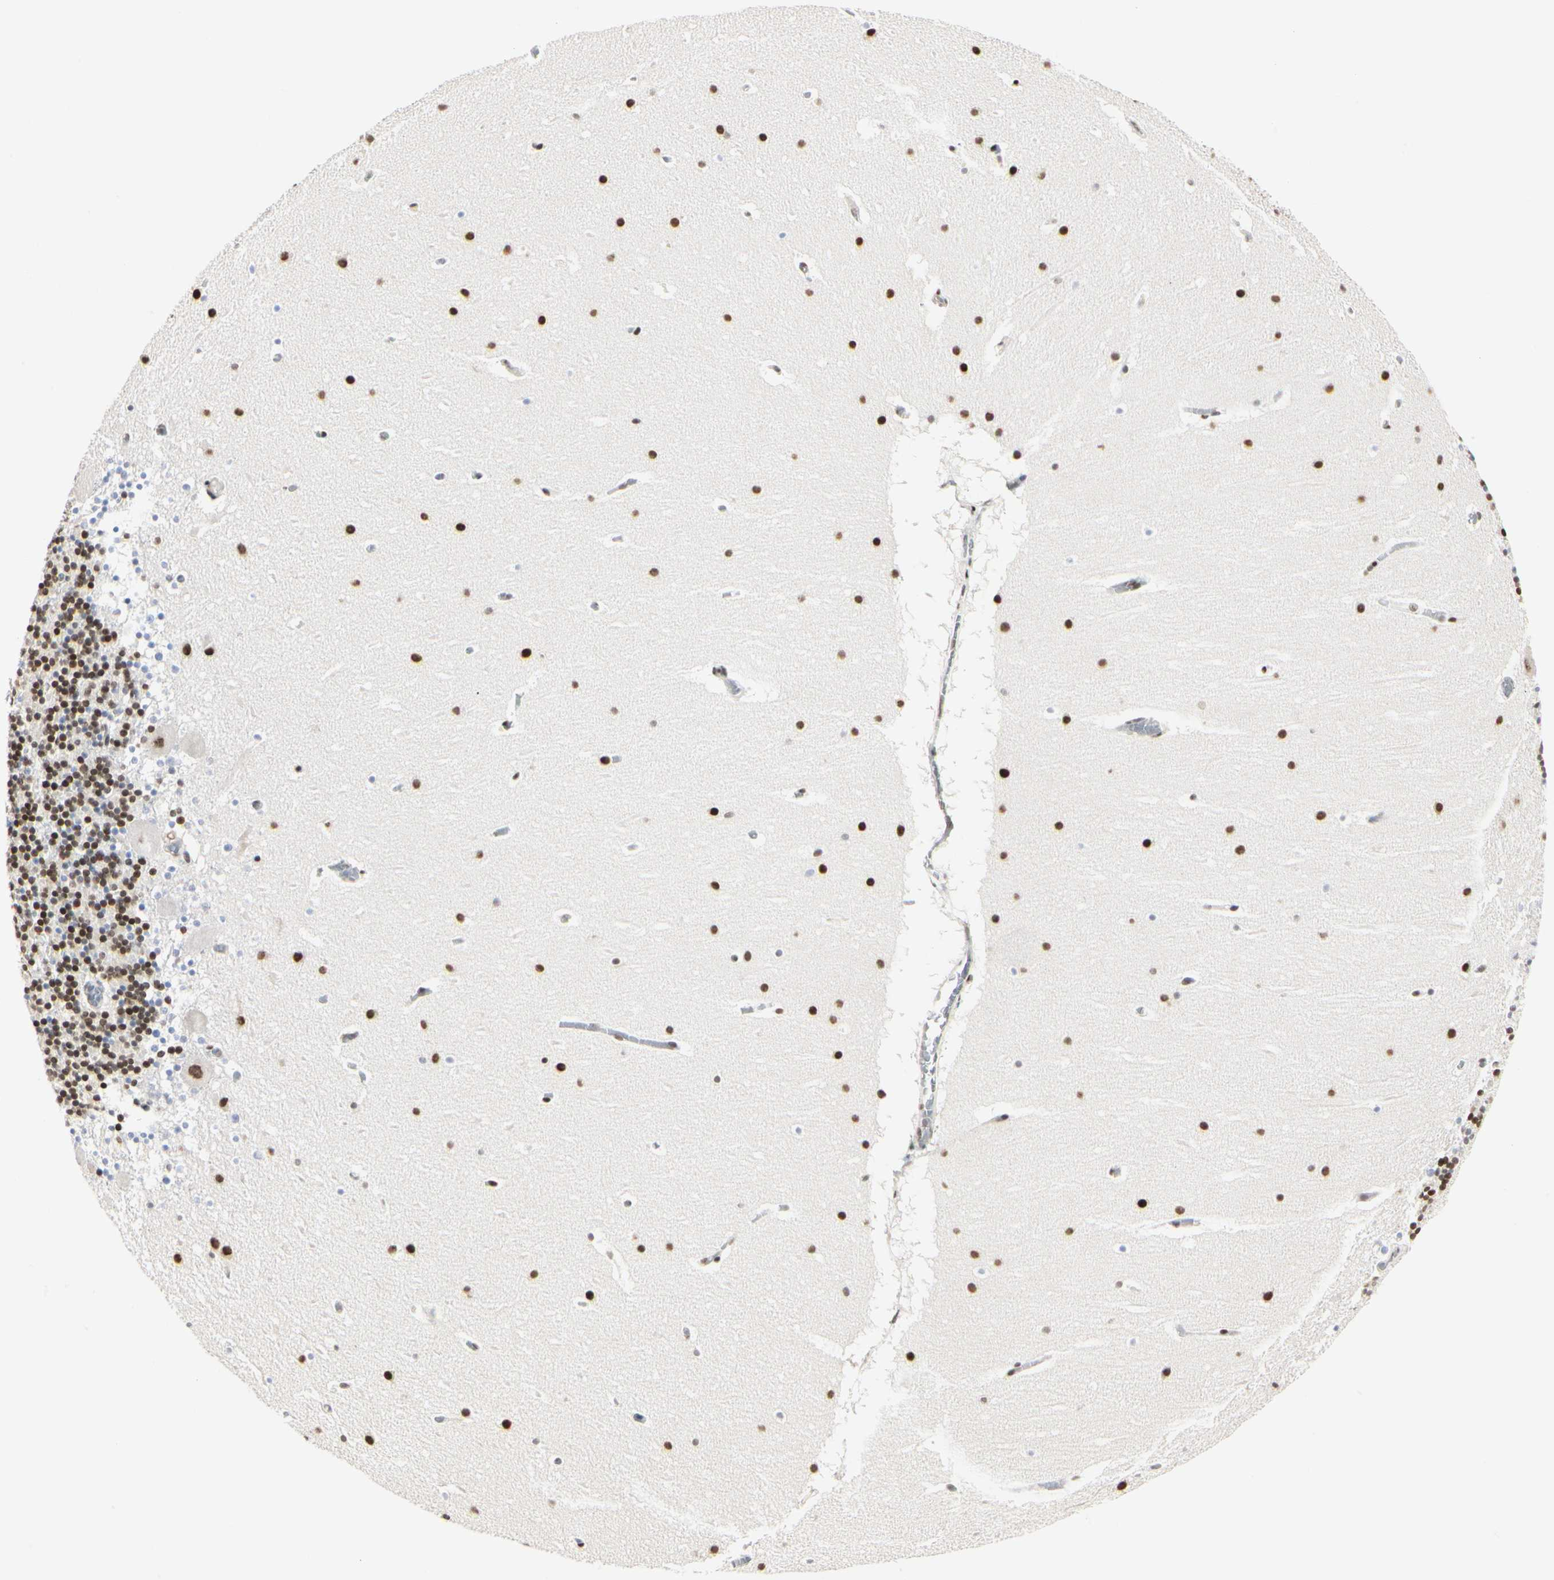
{"staining": {"intensity": "strong", "quantity": ">75%", "location": "nuclear"}, "tissue": "cerebellum", "cell_type": "Cells in granular layer", "image_type": "normal", "snomed": [{"axis": "morphology", "description": "Normal tissue, NOS"}, {"axis": "topography", "description": "Cerebellum"}], "caption": "The histopathology image reveals a brown stain indicating the presence of a protein in the nuclear of cells in granular layer in cerebellum. The staining was performed using DAB, with brown indicating positive protein expression. Nuclei are stained blue with hematoxylin.", "gene": "PRMT3", "patient": {"sex": "male", "age": 45}}